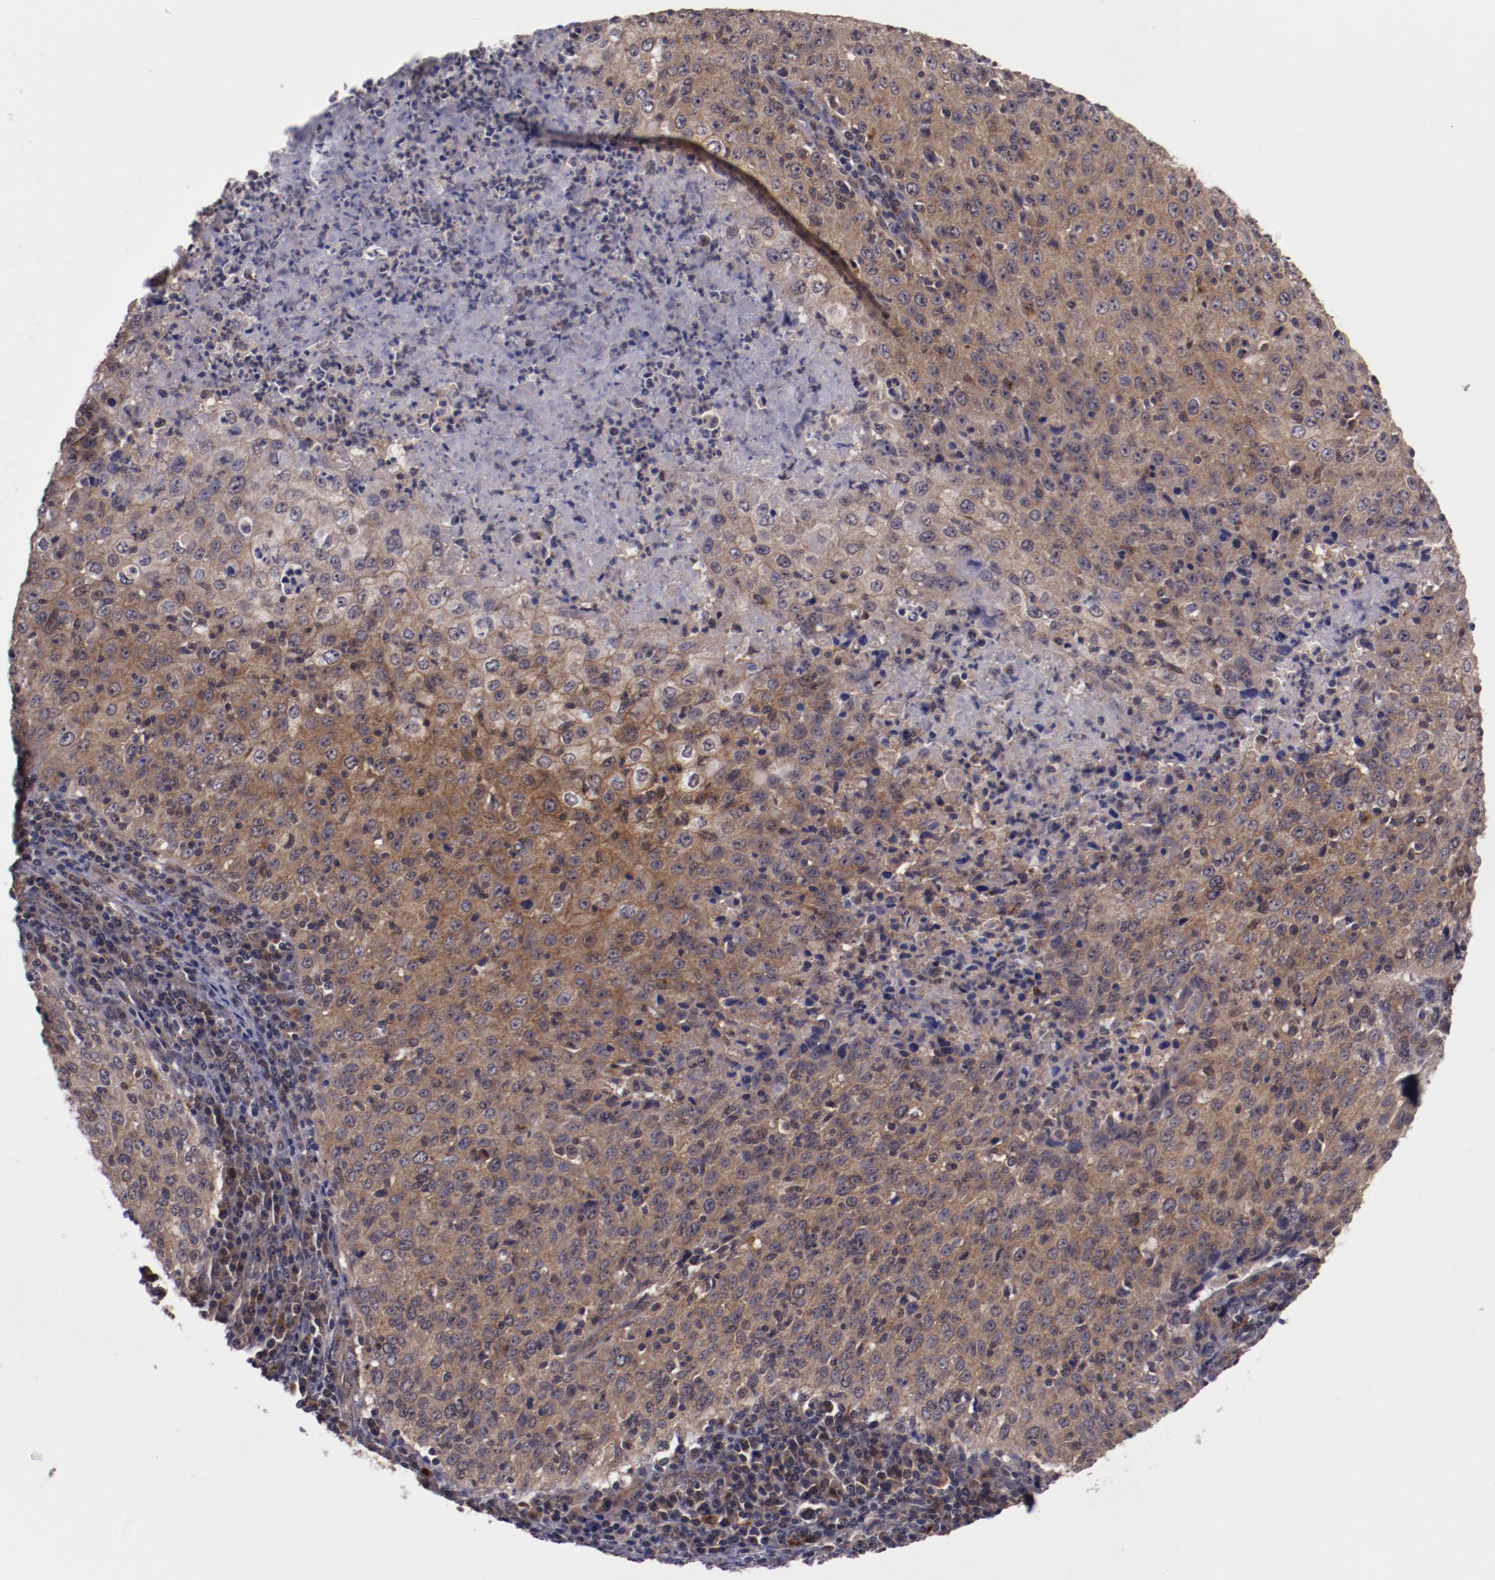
{"staining": {"intensity": "moderate", "quantity": ">75%", "location": "cytoplasmic/membranous"}, "tissue": "cervical cancer", "cell_type": "Tumor cells", "image_type": "cancer", "snomed": [{"axis": "morphology", "description": "Squamous cell carcinoma, NOS"}, {"axis": "topography", "description": "Cervix"}], "caption": "Immunohistochemical staining of cervical cancer (squamous cell carcinoma) shows moderate cytoplasmic/membranous protein staining in about >75% of tumor cells.", "gene": "FTSJ1", "patient": {"sex": "female", "age": 27}}